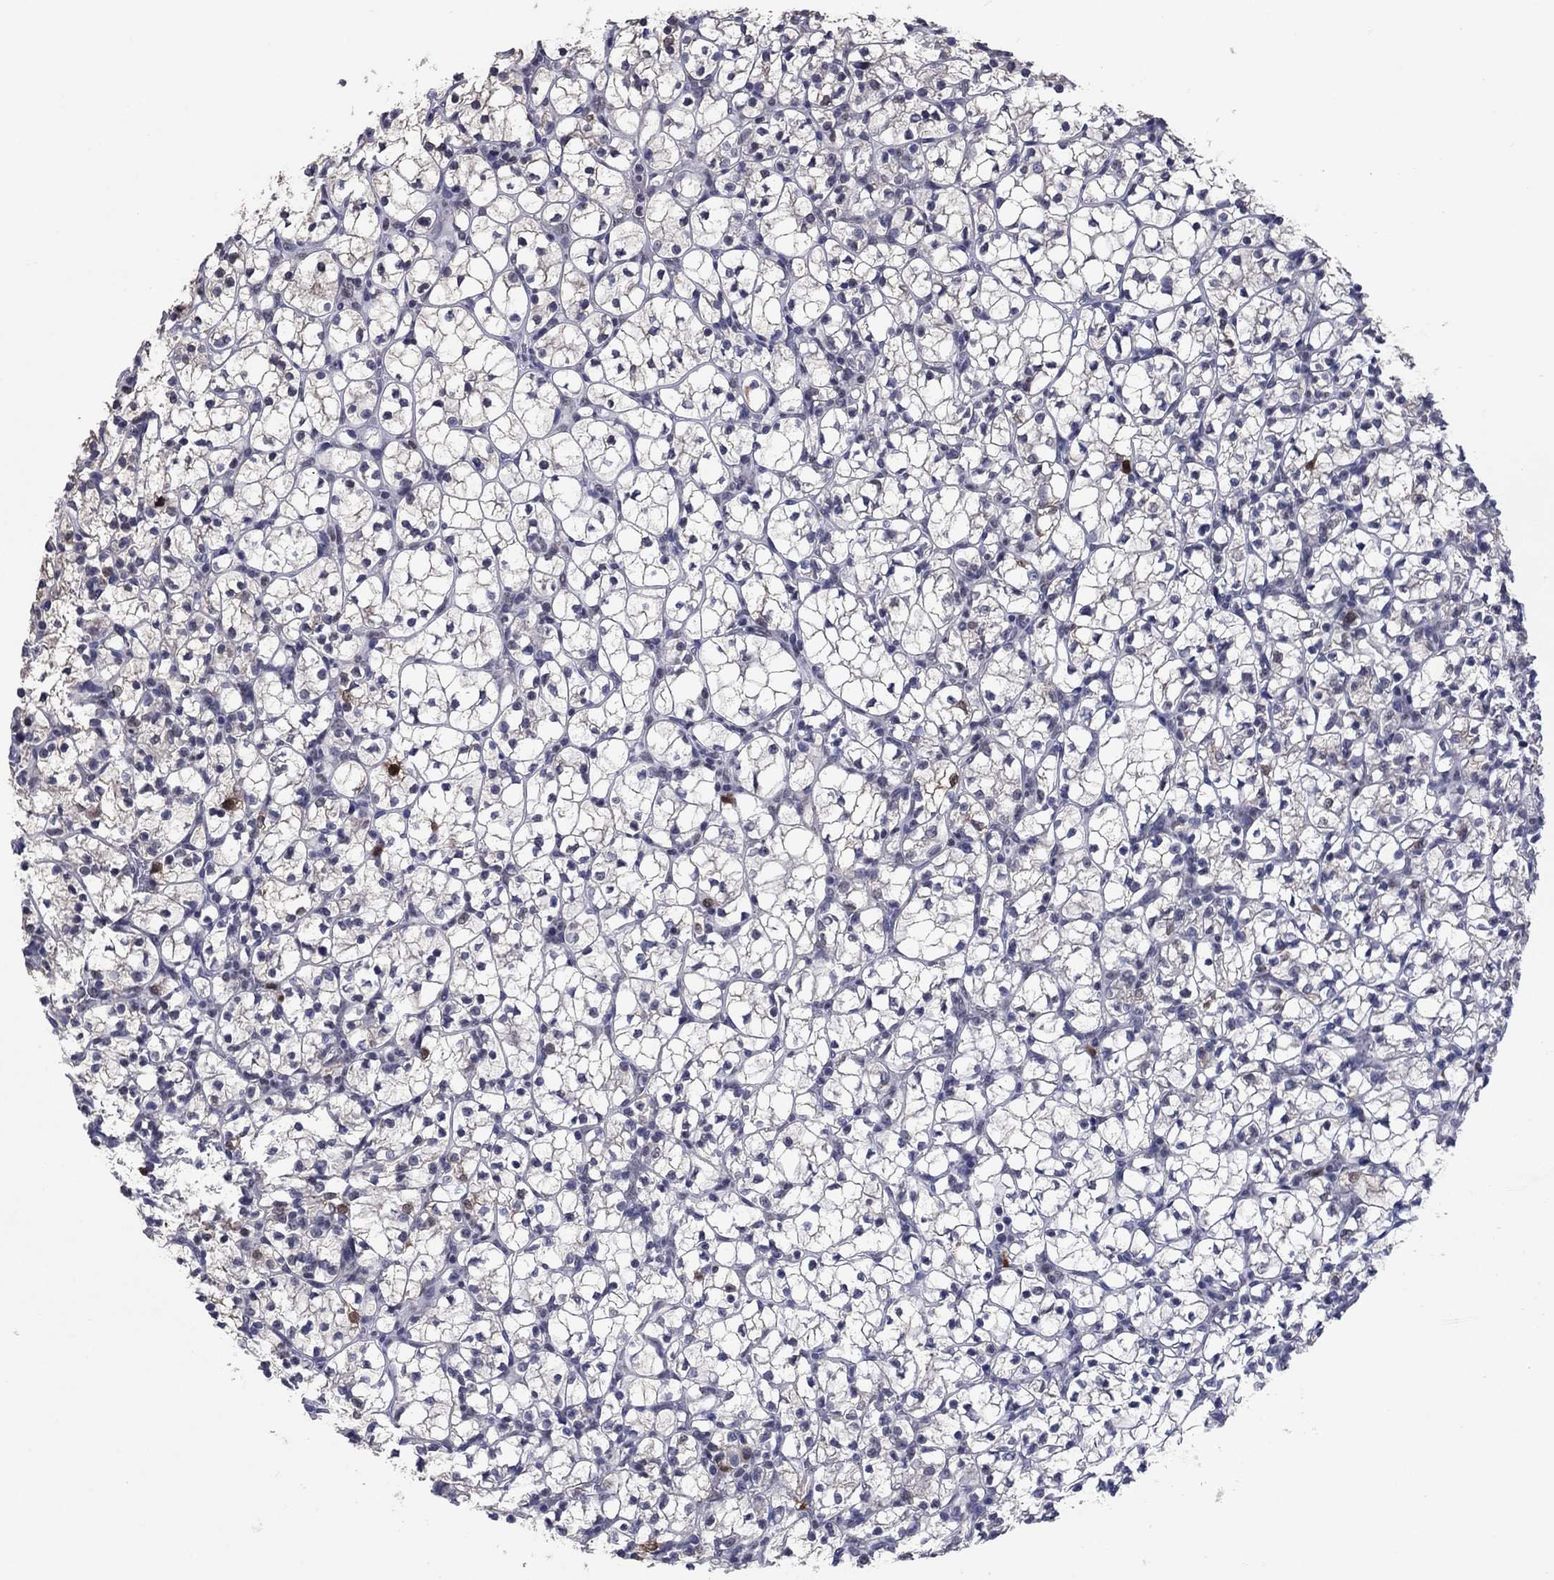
{"staining": {"intensity": "negative", "quantity": "none", "location": "none"}, "tissue": "renal cancer", "cell_type": "Tumor cells", "image_type": "cancer", "snomed": [{"axis": "morphology", "description": "Adenocarcinoma, NOS"}, {"axis": "topography", "description": "Kidney"}], "caption": "Tumor cells show no significant positivity in renal cancer (adenocarcinoma).", "gene": "TYMS", "patient": {"sex": "female", "age": 89}}